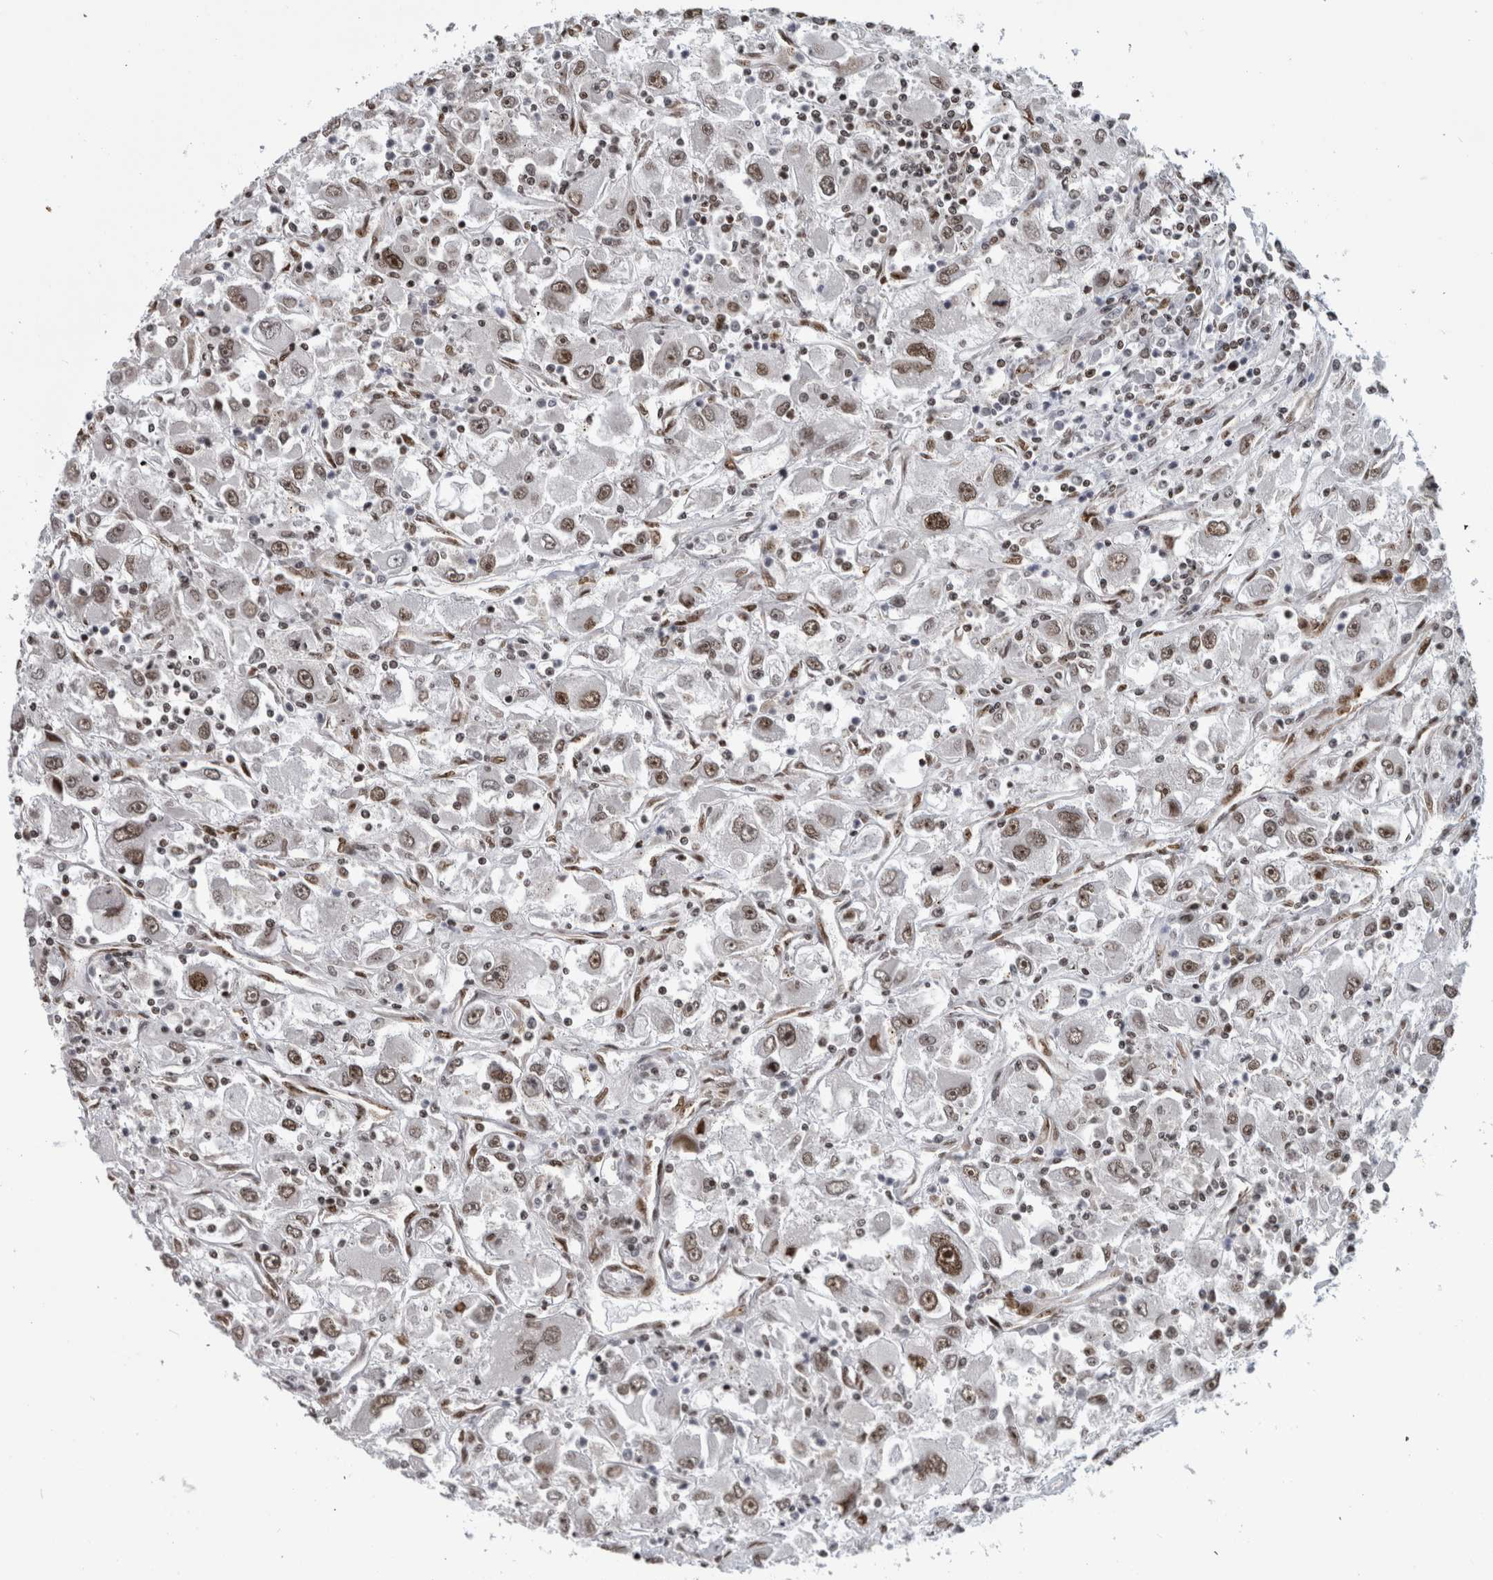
{"staining": {"intensity": "moderate", "quantity": "25%-75%", "location": "nuclear"}, "tissue": "renal cancer", "cell_type": "Tumor cells", "image_type": "cancer", "snomed": [{"axis": "morphology", "description": "Adenocarcinoma, NOS"}, {"axis": "topography", "description": "Kidney"}], "caption": "Immunohistochemistry (IHC) (DAB) staining of human adenocarcinoma (renal) reveals moderate nuclear protein expression in about 25%-75% of tumor cells. (DAB IHC, brown staining for protein, blue staining for nuclei).", "gene": "ZSCAN2", "patient": {"sex": "female", "age": 52}}